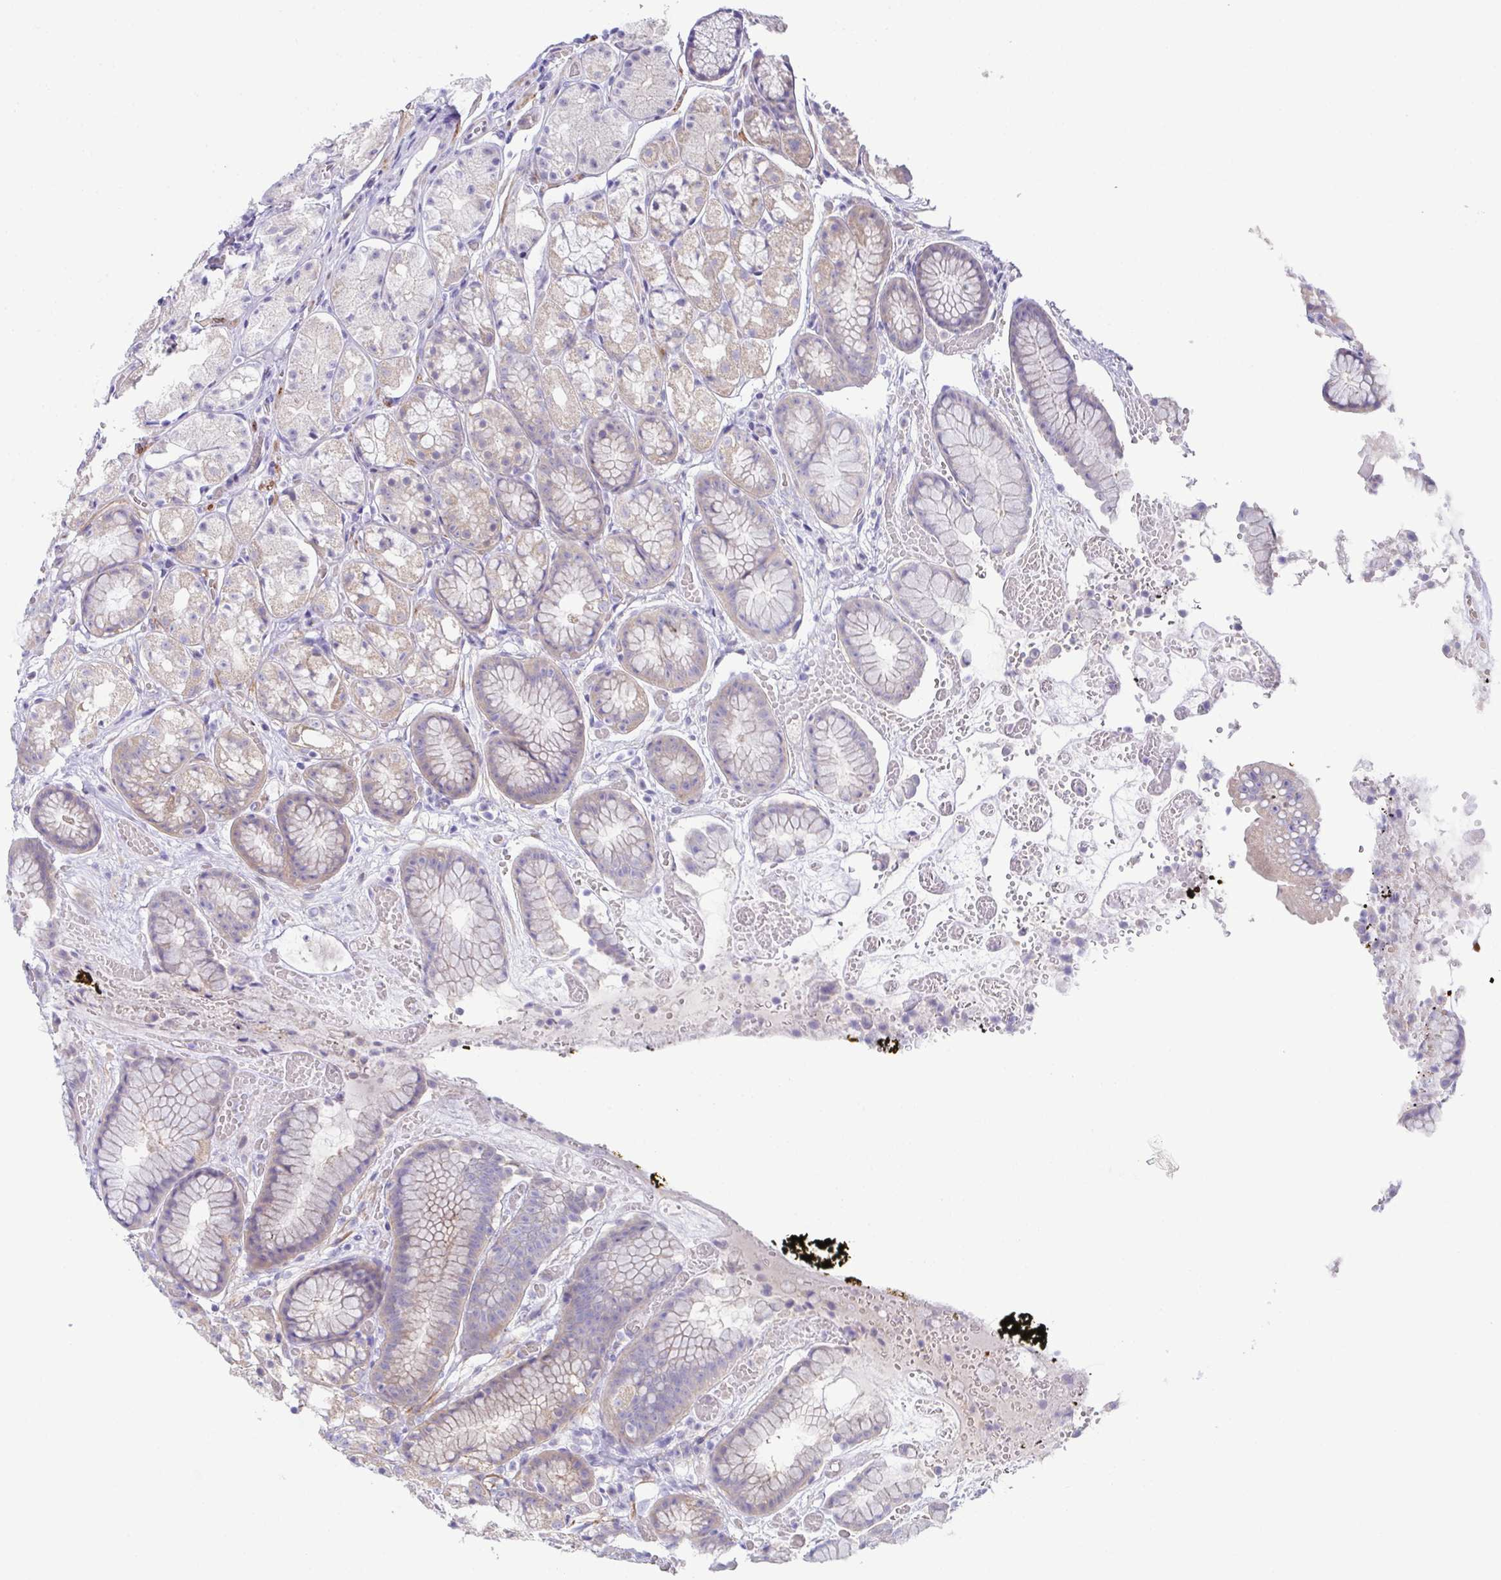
{"staining": {"intensity": "weak", "quantity": "<25%", "location": "cytoplasmic/membranous"}, "tissue": "stomach", "cell_type": "Glandular cells", "image_type": "normal", "snomed": [{"axis": "morphology", "description": "Normal tissue, NOS"}, {"axis": "topography", "description": "Smooth muscle"}, {"axis": "topography", "description": "Stomach"}], "caption": "The image reveals no significant positivity in glandular cells of stomach. The staining was performed using DAB to visualize the protein expression in brown, while the nuclei were stained in blue with hematoxylin (Magnification: 20x).", "gene": "CFAP97D1", "patient": {"sex": "male", "age": 70}}